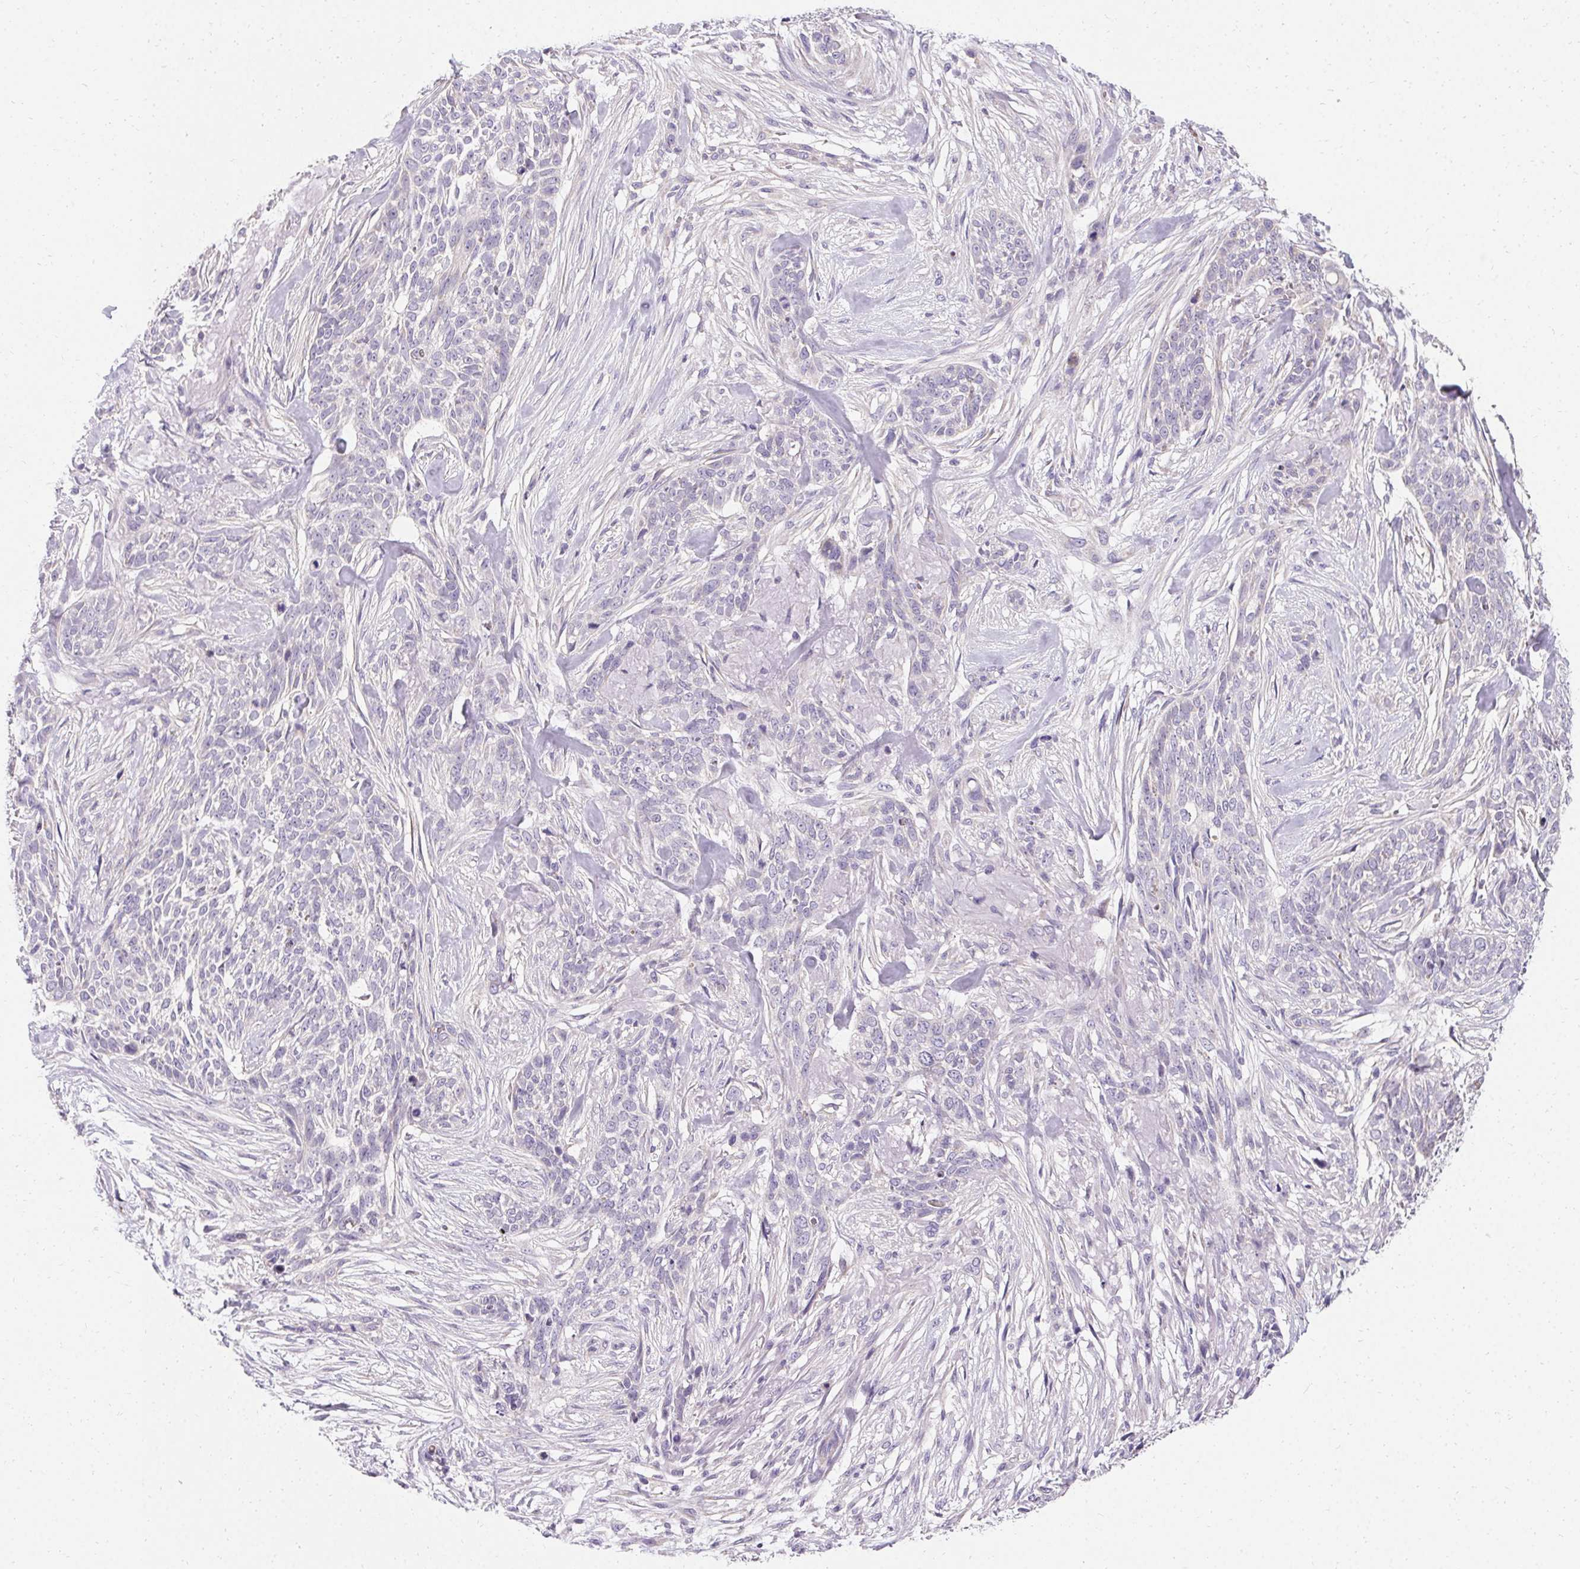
{"staining": {"intensity": "negative", "quantity": "none", "location": "none"}, "tissue": "skin cancer", "cell_type": "Tumor cells", "image_type": "cancer", "snomed": [{"axis": "morphology", "description": "Basal cell carcinoma"}, {"axis": "topography", "description": "Skin"}], "caption": "The image exhibits no staining of tumor cells in basal cell carcinoma (skin).", "gene": "TRIP13", "patient": {"sex": "male", "age": 74}}